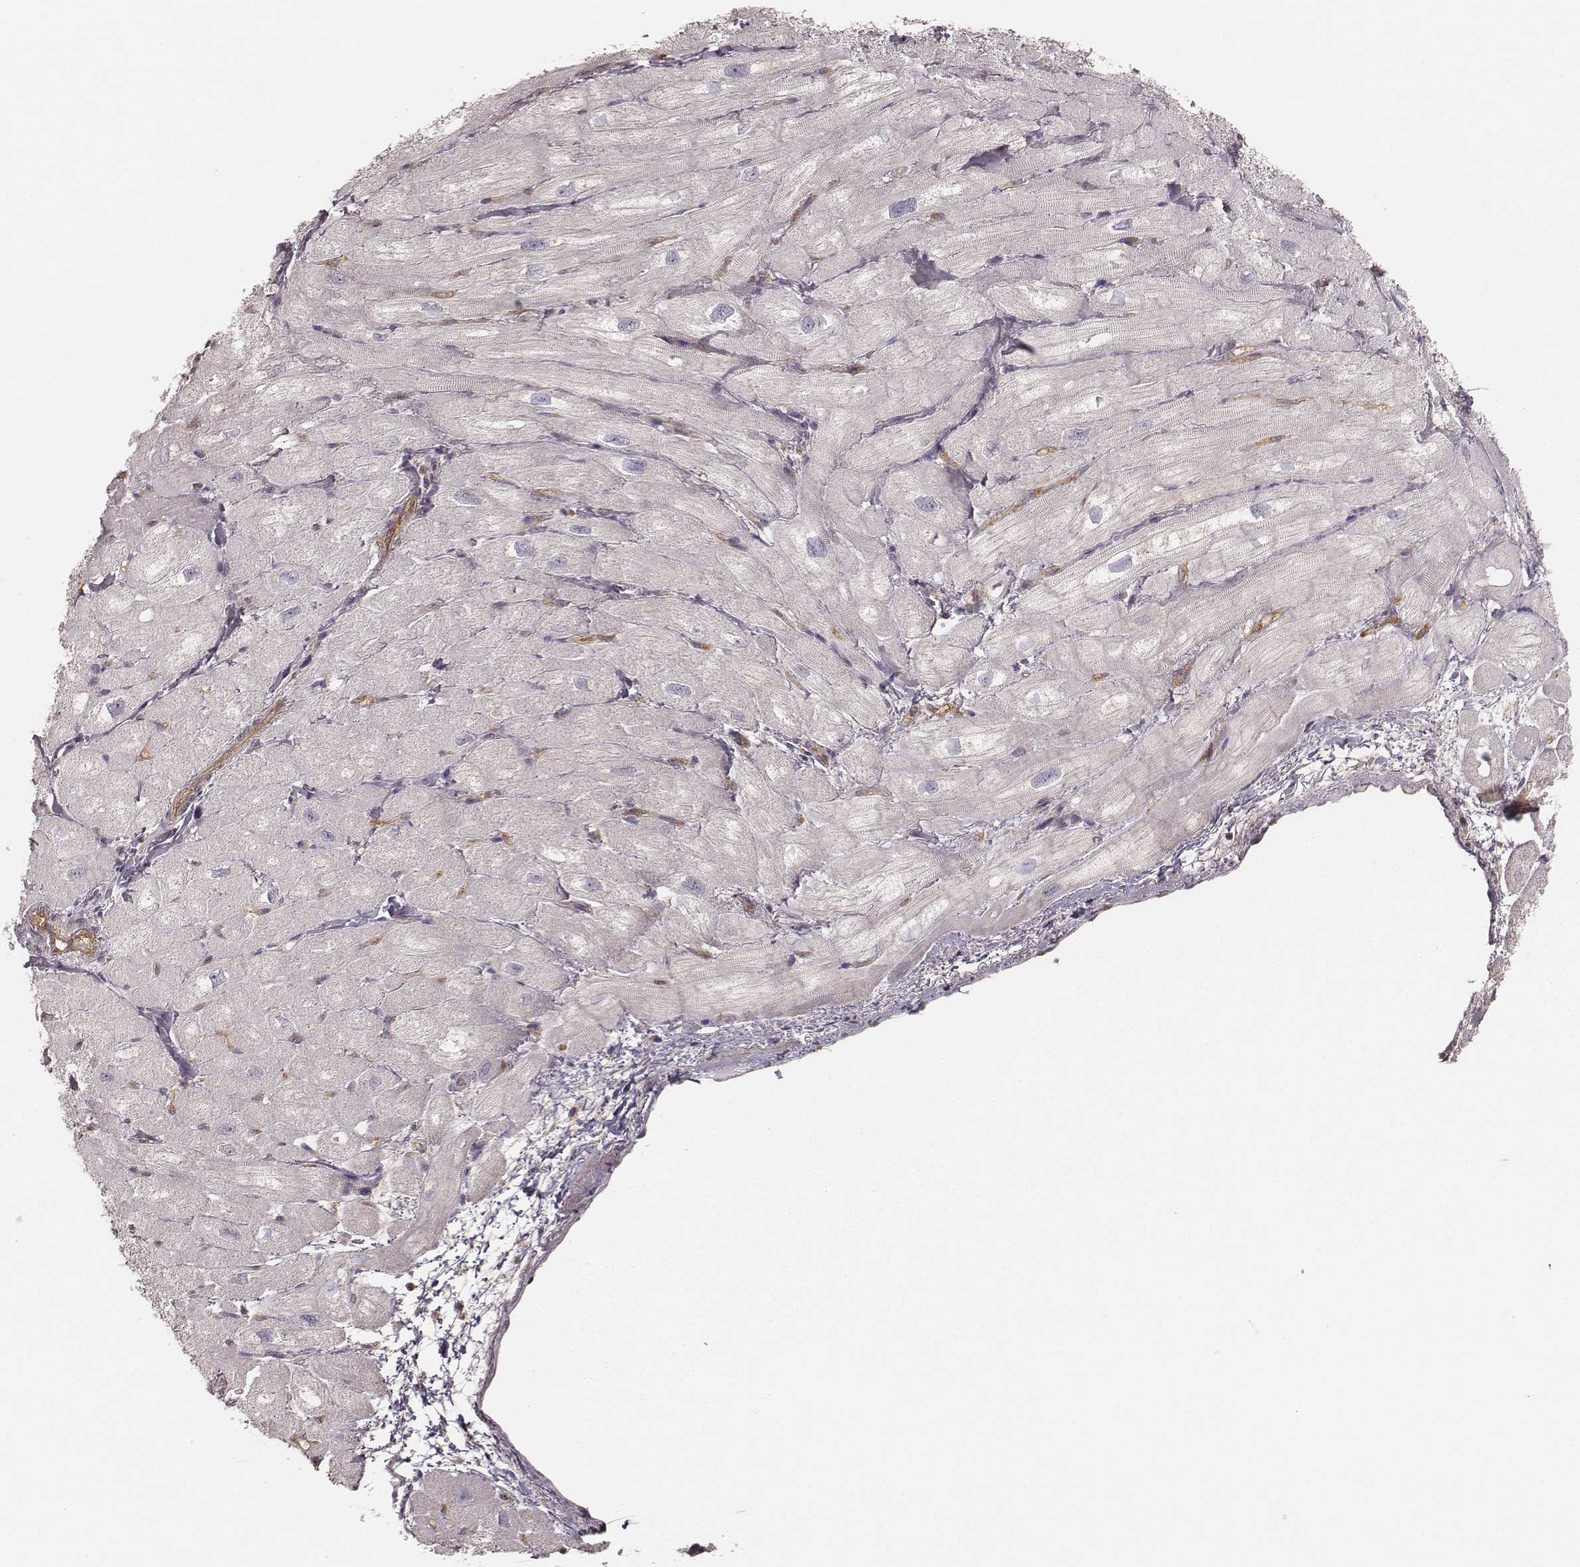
{"staining": {"intensity": "negative", "quantity": "none", "location": "none"}, "tissue": "heart muscle", "cell_type": "Cardiomyocytes", "image_type": "normal", "snomed": [{"axis": "morphology", "description": "Normal tissue, NOS"}, {"axis": "topography", "description": "Heart"}], "caption": "DAB immunohistochemical staining of benign heart muscle exhibits no significant staining in cardiomyocytes.", "gene": "CARS1", "patient": {"sex": "male", "age": 60}}